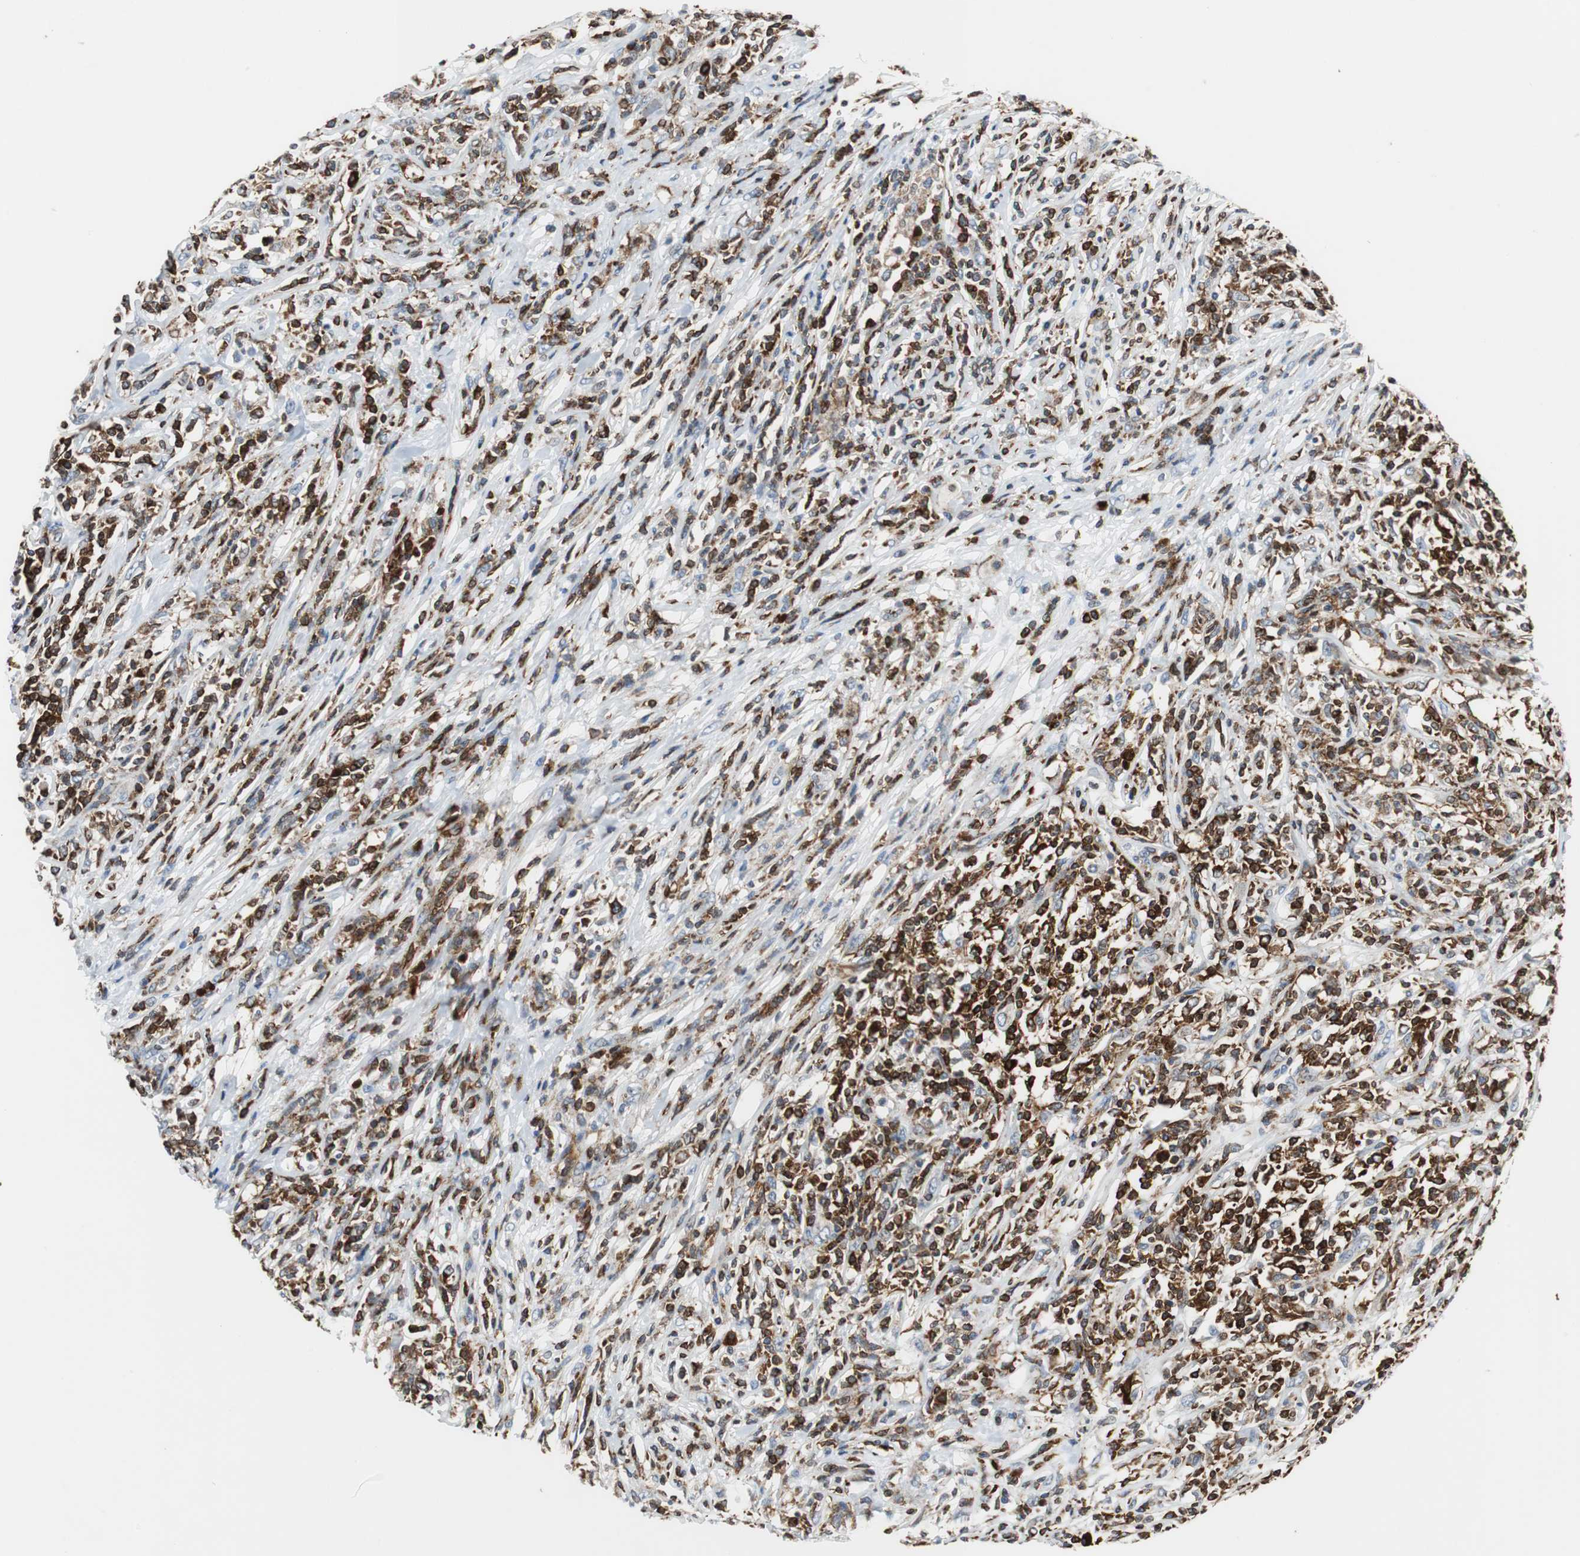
{"staining": {"intensity": "strong", "quantity": ">75%", "location": "cytoplasmic/membranous"}, "tissue": "lymphoma", "cell_type": "Tumor cells", "image_type": "cancer", "snomed": [{"axis": "morphology", "description": "Malignant lymphoma, non-Hodgkin's type, High grade"}, {"axis": "topography", "description": "Lymph node"}], "caption": "A photomicrograph showing strong cytoplasmic/membranous staining in about >75% of tumor cells in lymphoma, as visualized by brown immunohistochemical staining.", "gene": "TUBA4A", "patient": {"sex": "female", "age": 84}}